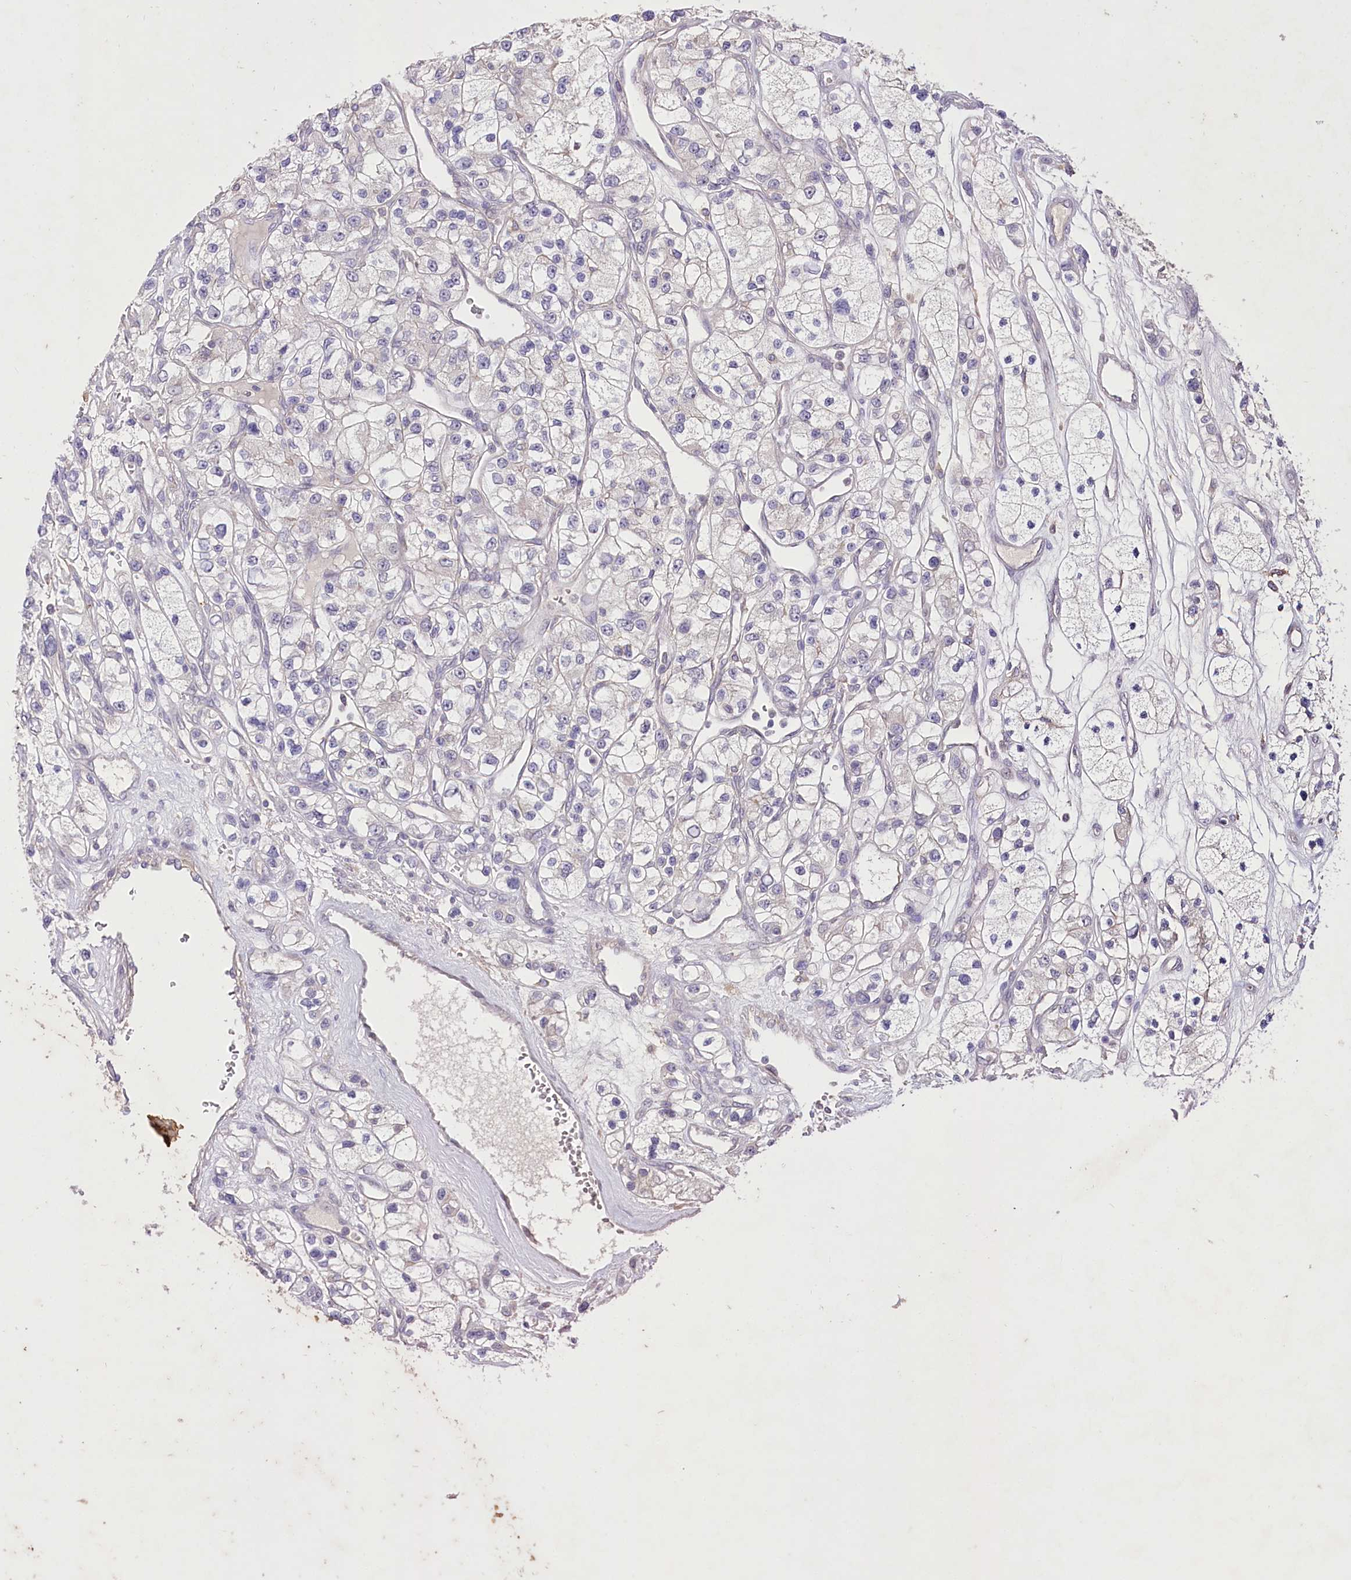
{"staining": {"intensity": "negative", "quantity": "none", "location": "none"}, "tissue": "renal cancer", "cell_type": "Tumor cells", "image_type": "cancer", "snomed": [{"axis": "morphology", "description": "Adenocarcinoma, NOS"}, {"axis": "topography", "description": "Kidney"}], "caption": "This is an IHC image of human renal cancer. There is no positivity in tumor cells.", "gene": "ENPP1", "patient": {"sex": "female", "age": 57}}